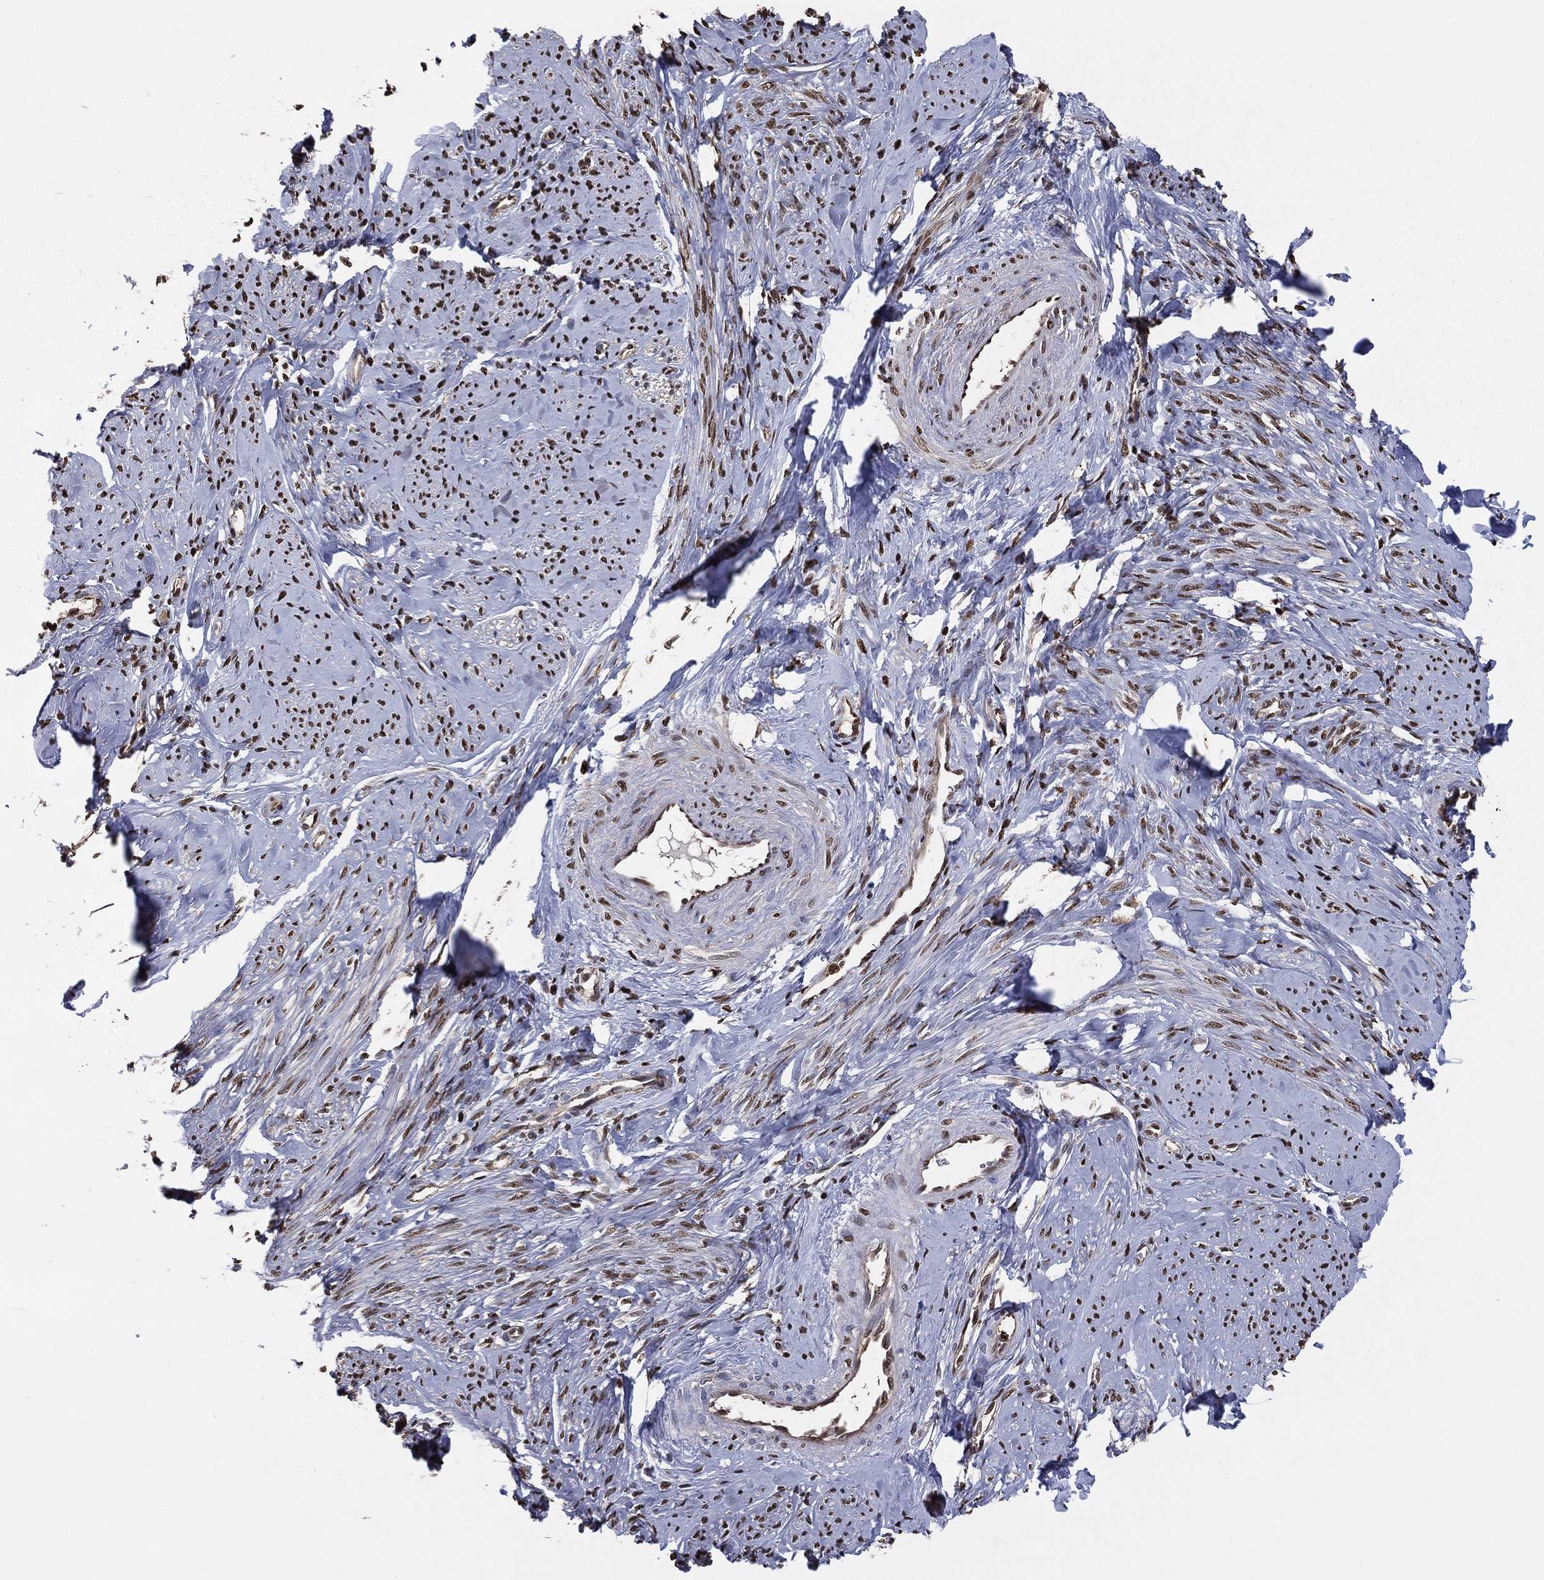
{"staining": {"intensity": "strong", "quantity": ">75%", "location": "nuclear"}, "tissue": "smooth muscle", "cell_type": "Smooth muscle cells", "image_type": "normal", "snomed": [{"axis": "morphology", "description": "Normal tissue, NOS"}, {"axis": "topography", "description": "Smooth muscle"}], "caption": "Normal smooth muscle demonstrates strong nuclear expression in approximately >75% of smooth muscle cells, visualized by immunohistochemistry.", "gene": "GAPDH", "patient": {"sex": "female", "age": 48}}